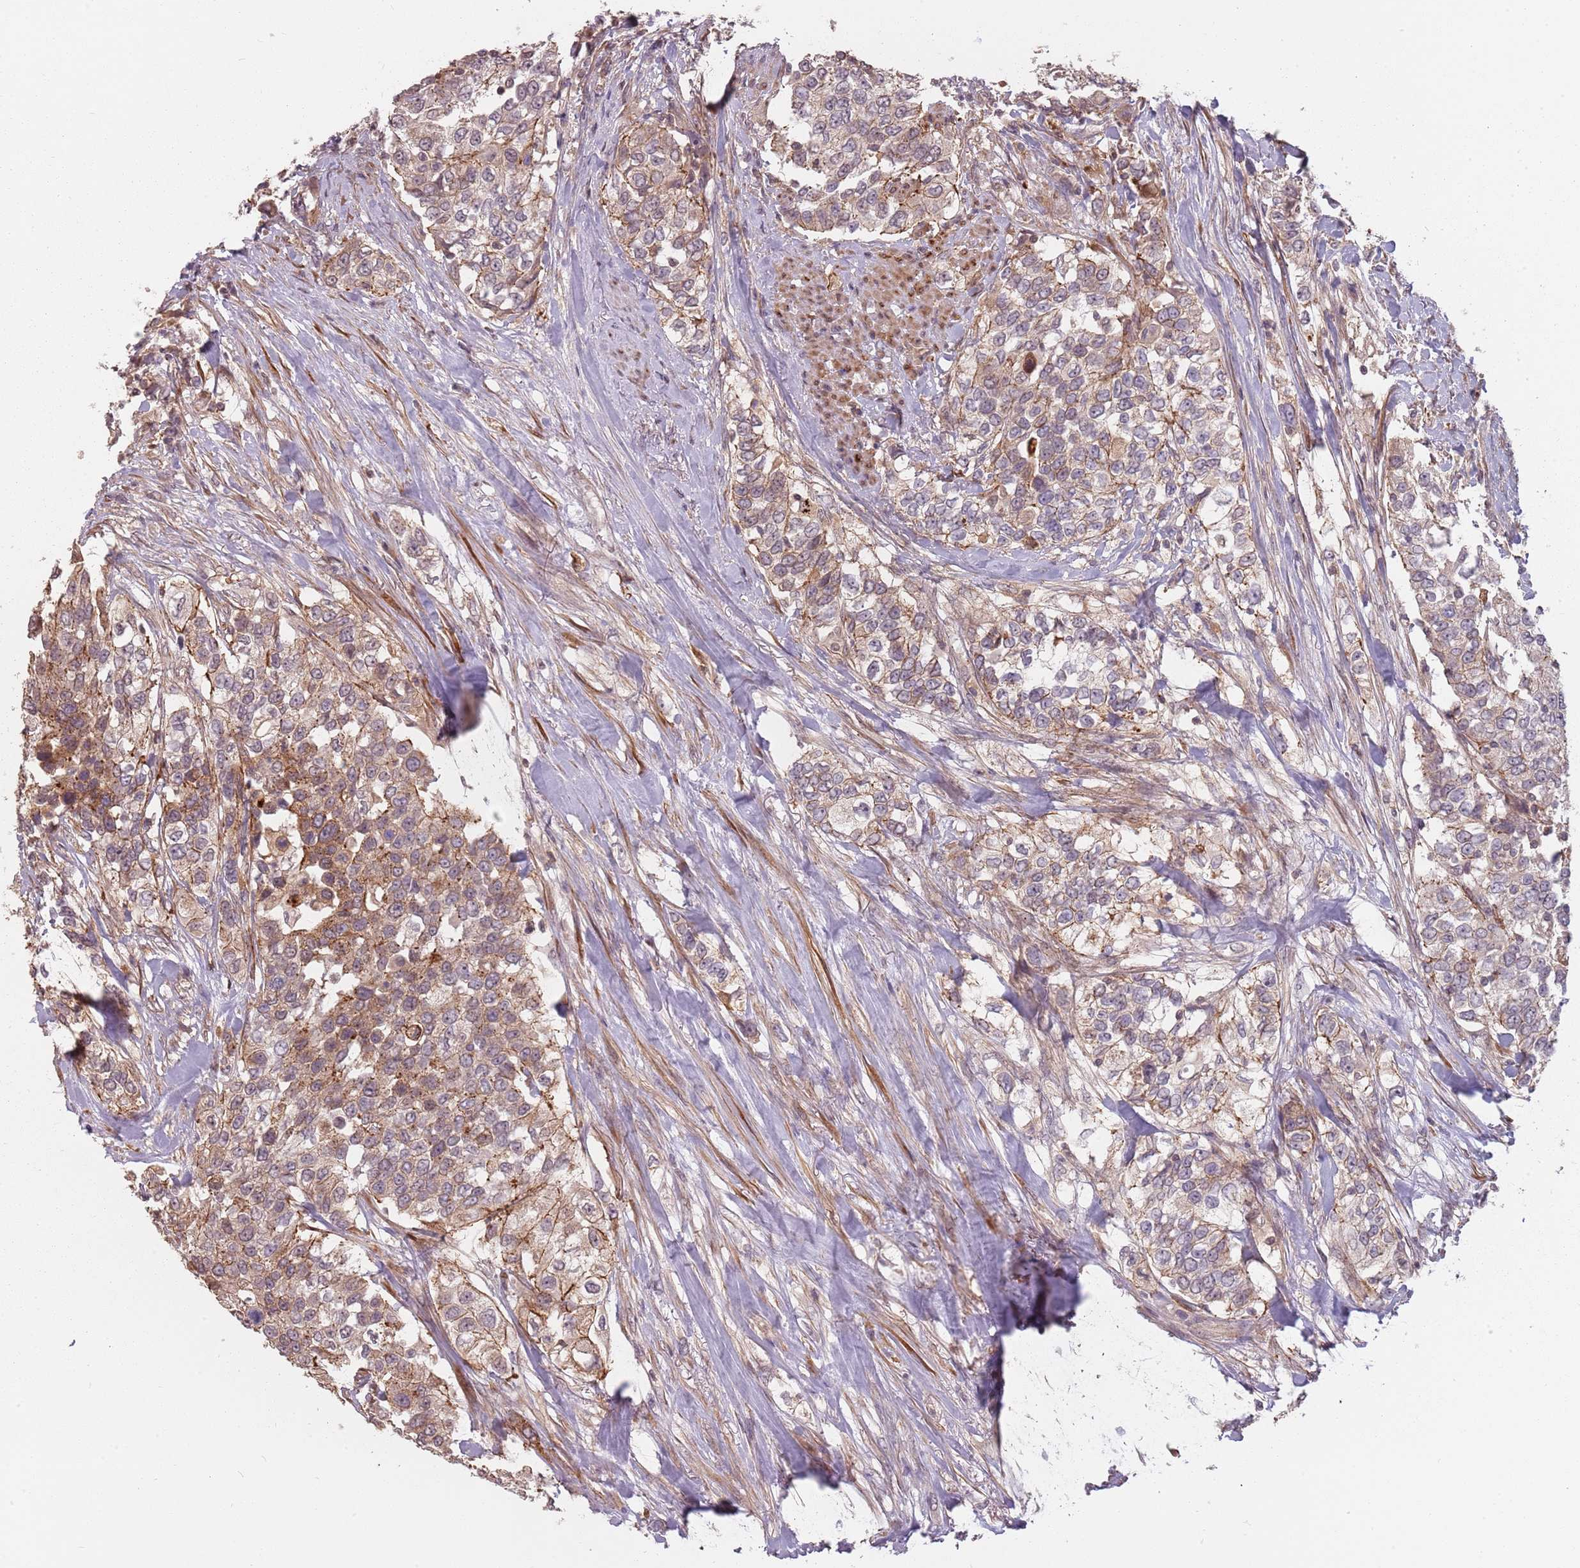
{"staining": {"intensity": "weak", "quantity": "<25%", "location": "cytoplasmic/membranous"}, "tissue": "urothelial cancer", "cell_type": "Tumor cells", "image_type": "cancer", "snomed": [{"axis": "morphology", "description": "Urothelial carcinoma, High grade"}, {"axis": "topography", "description": "Urinary bladder"}], "caption": "This photomicrograph is of urothelial carcinoma (high-grade) stained with immunohistochemistry to label a protein in brown with the nuclei are counter-stained blue. There is no expression in tumor cells. The staining is performed using DAB brown chromogen with nuclei counter-stained in using hematoxylin.", "gene": "PPP1R14C", "patient": {"sex": "female", "age": 80}}